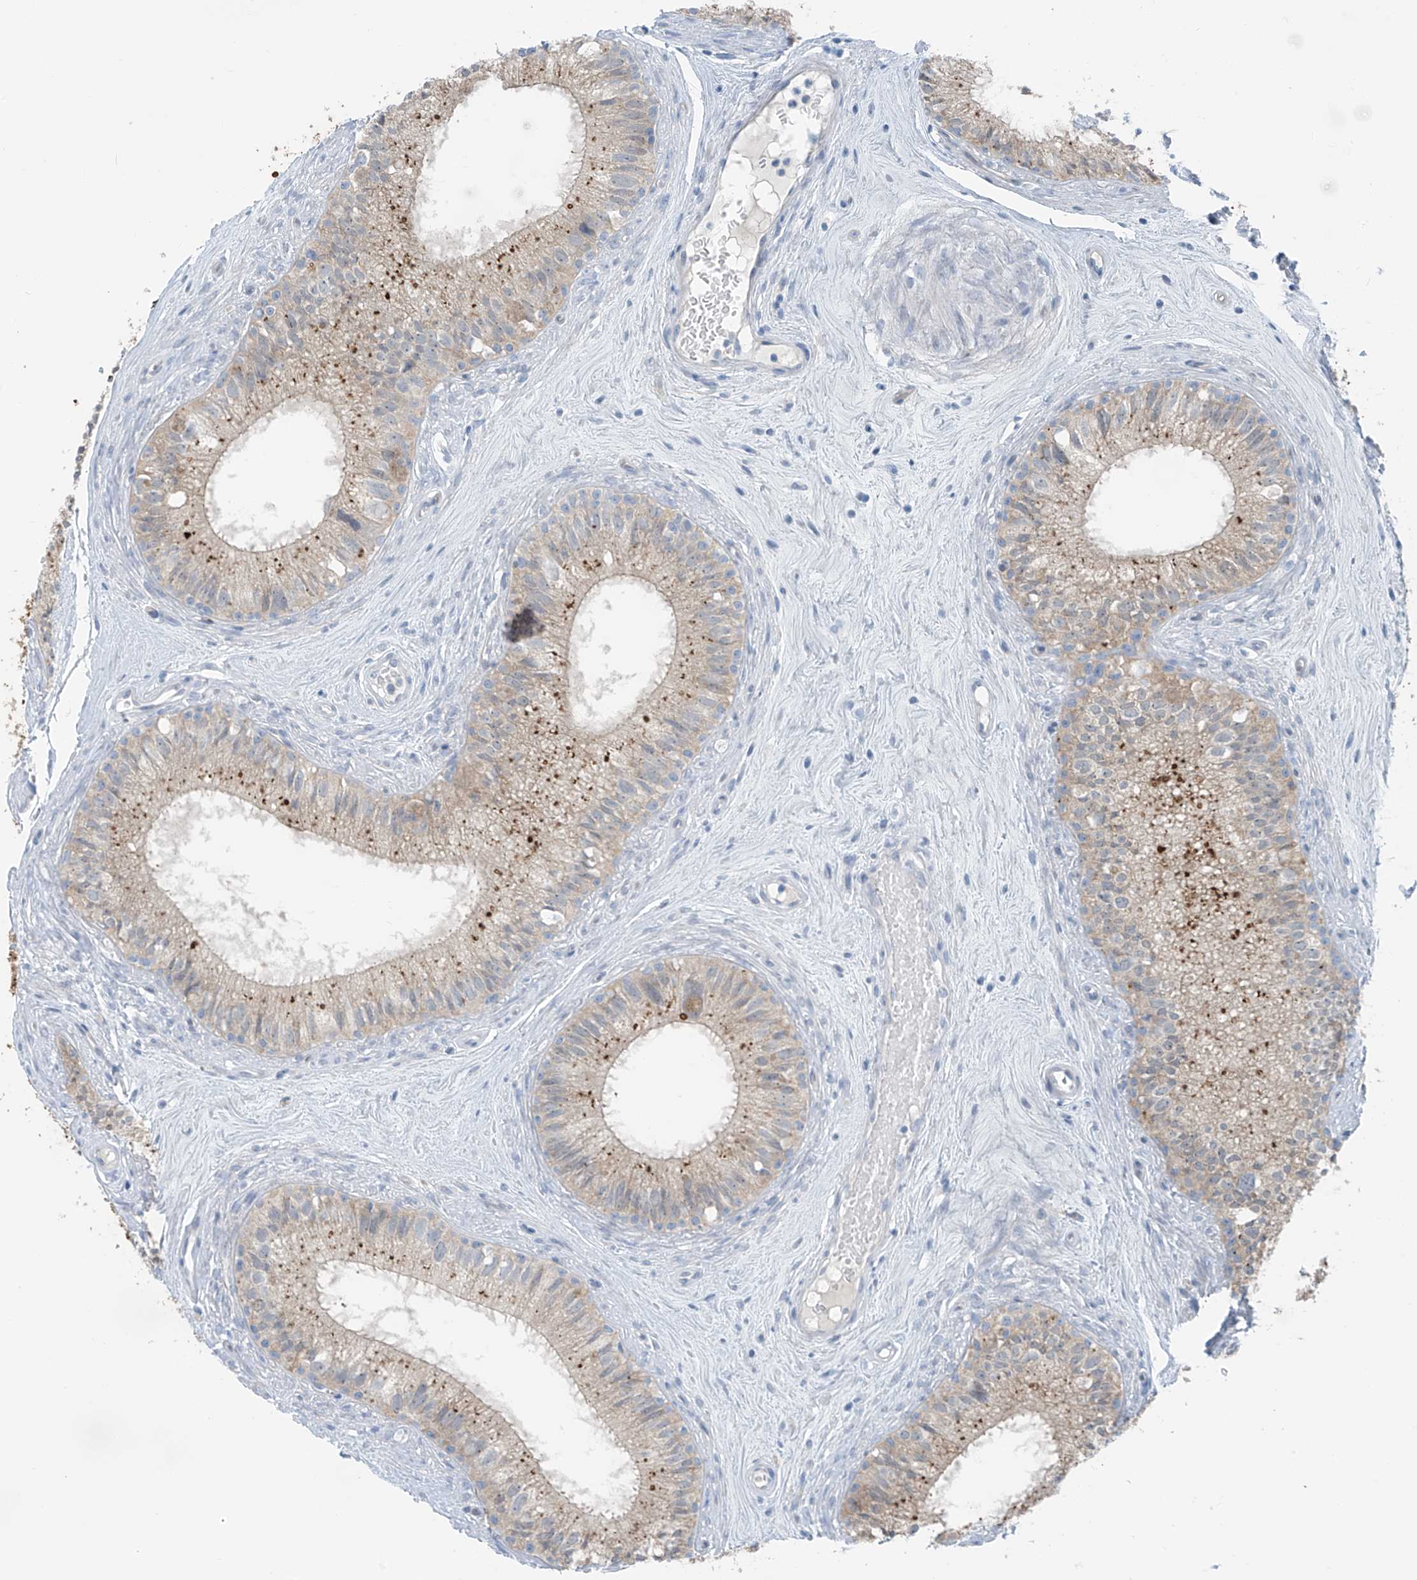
{"staining": {"intensity": "moderate", "quantity": "25%-75%", "location": "cytoplasmic/membranous"}, "tissue": "epididymis", "cell_type": "Glandular cells", "image_type": "normal", "snomed": [{"axis": "morphology", "description": "Normal tissue, NOS"}, {"axis": "topography", "description": "Epididymis"}], "caption": "A medium amount of moderate cytoplasmic/membranous expression is present in about 25%-75% of glandular cells in benign epididymis.", "gene": "ZNF793", "patient": {"sex": "male", "age": 71}}